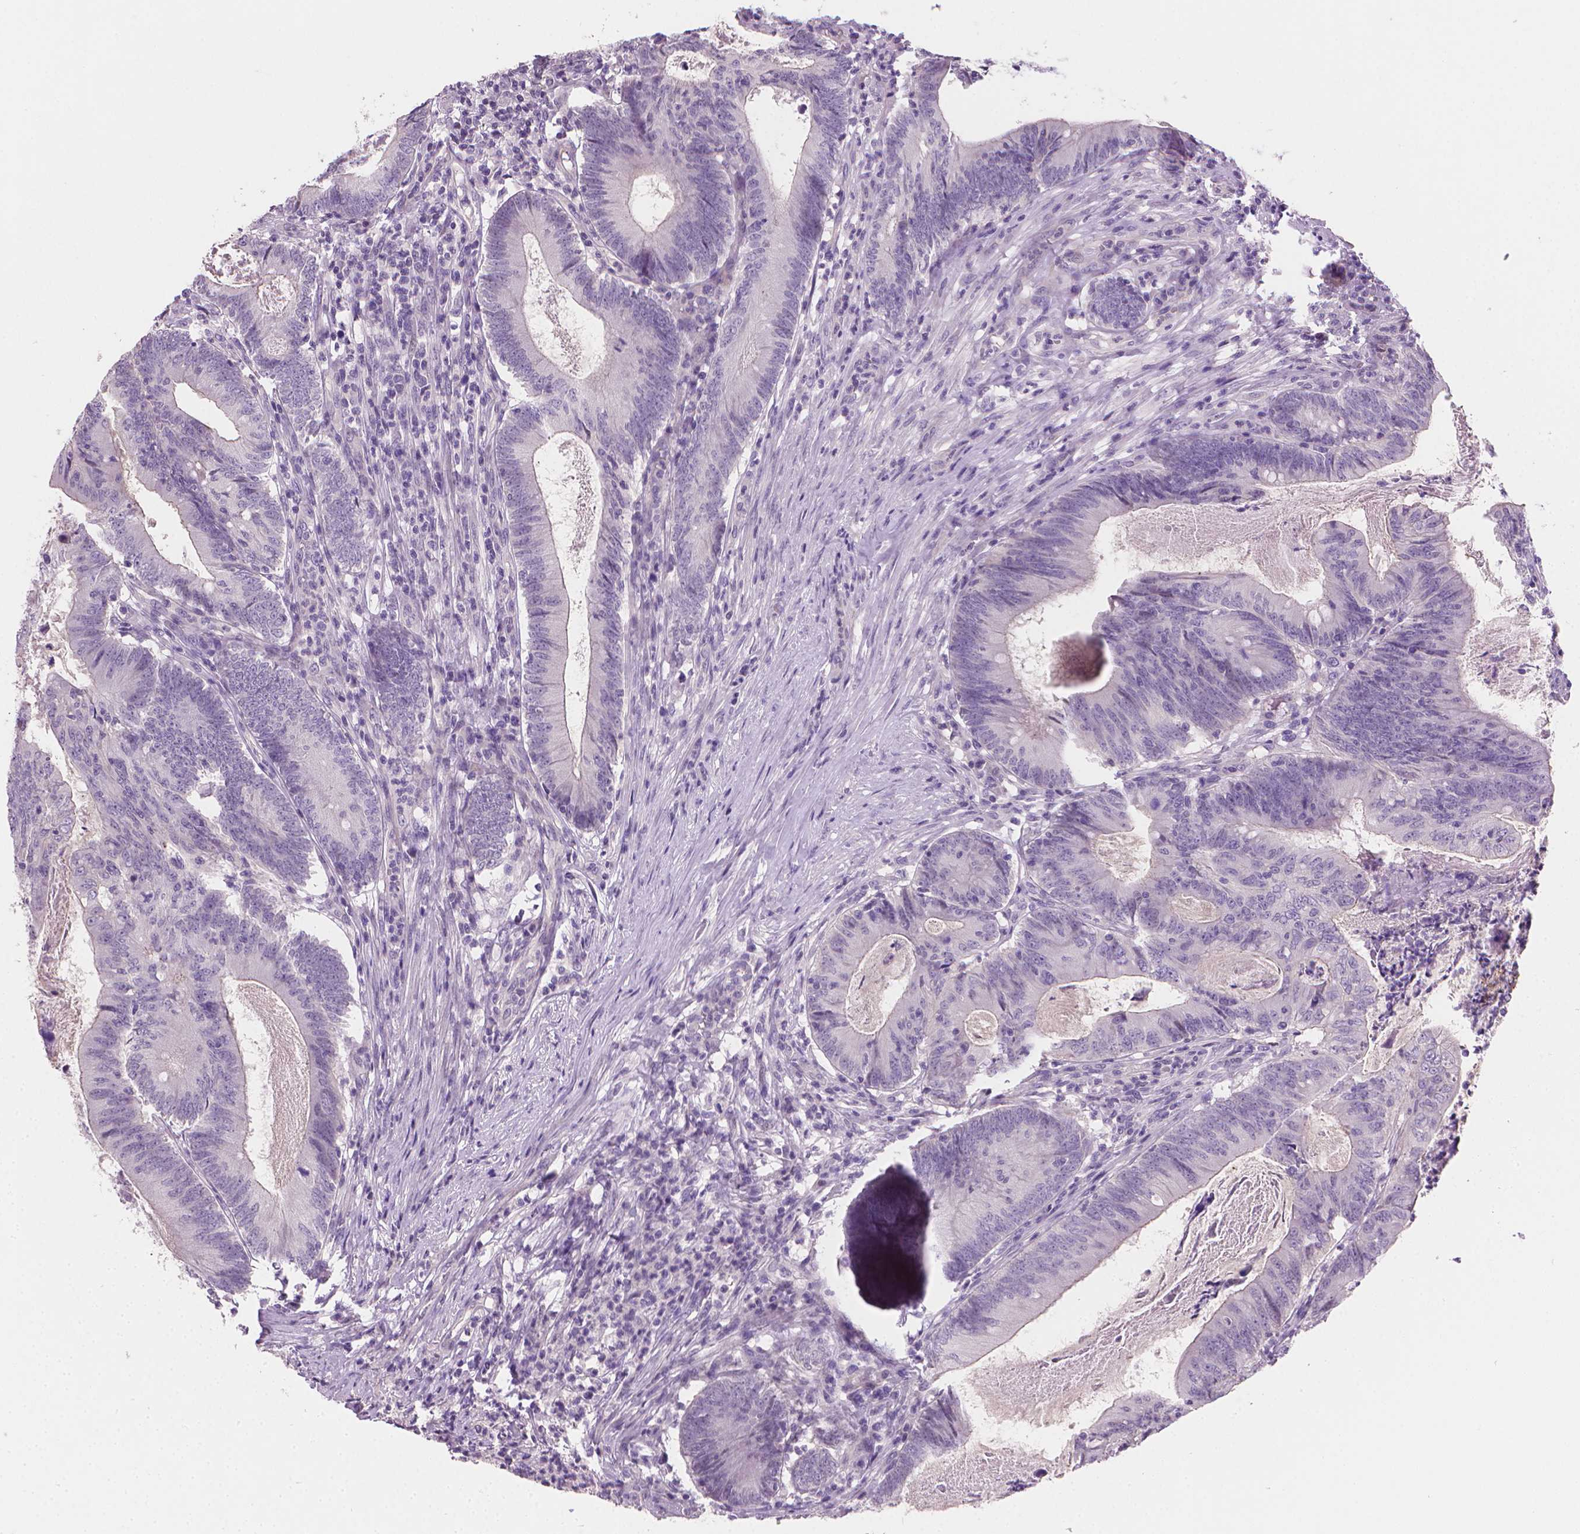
{"staining": {"intensity": "negative", "quantity": "none", "location": "none"}, "tissue": "colorectal cancer", "cell_type": "Tumor cells", "image_type": "cancer", "snomed": [{"axis": "morphology", "description": "Adenocarcinoma, NOS"}, {"axis": "topography", "description": "Colon"}], "caption": "A histopathology image of adenocarcinoma (colorectal) stained for a protein displays no brown staining in tumor cells.", "gene": "CLXN", "patient": {"sex": "female", "age": 70}}